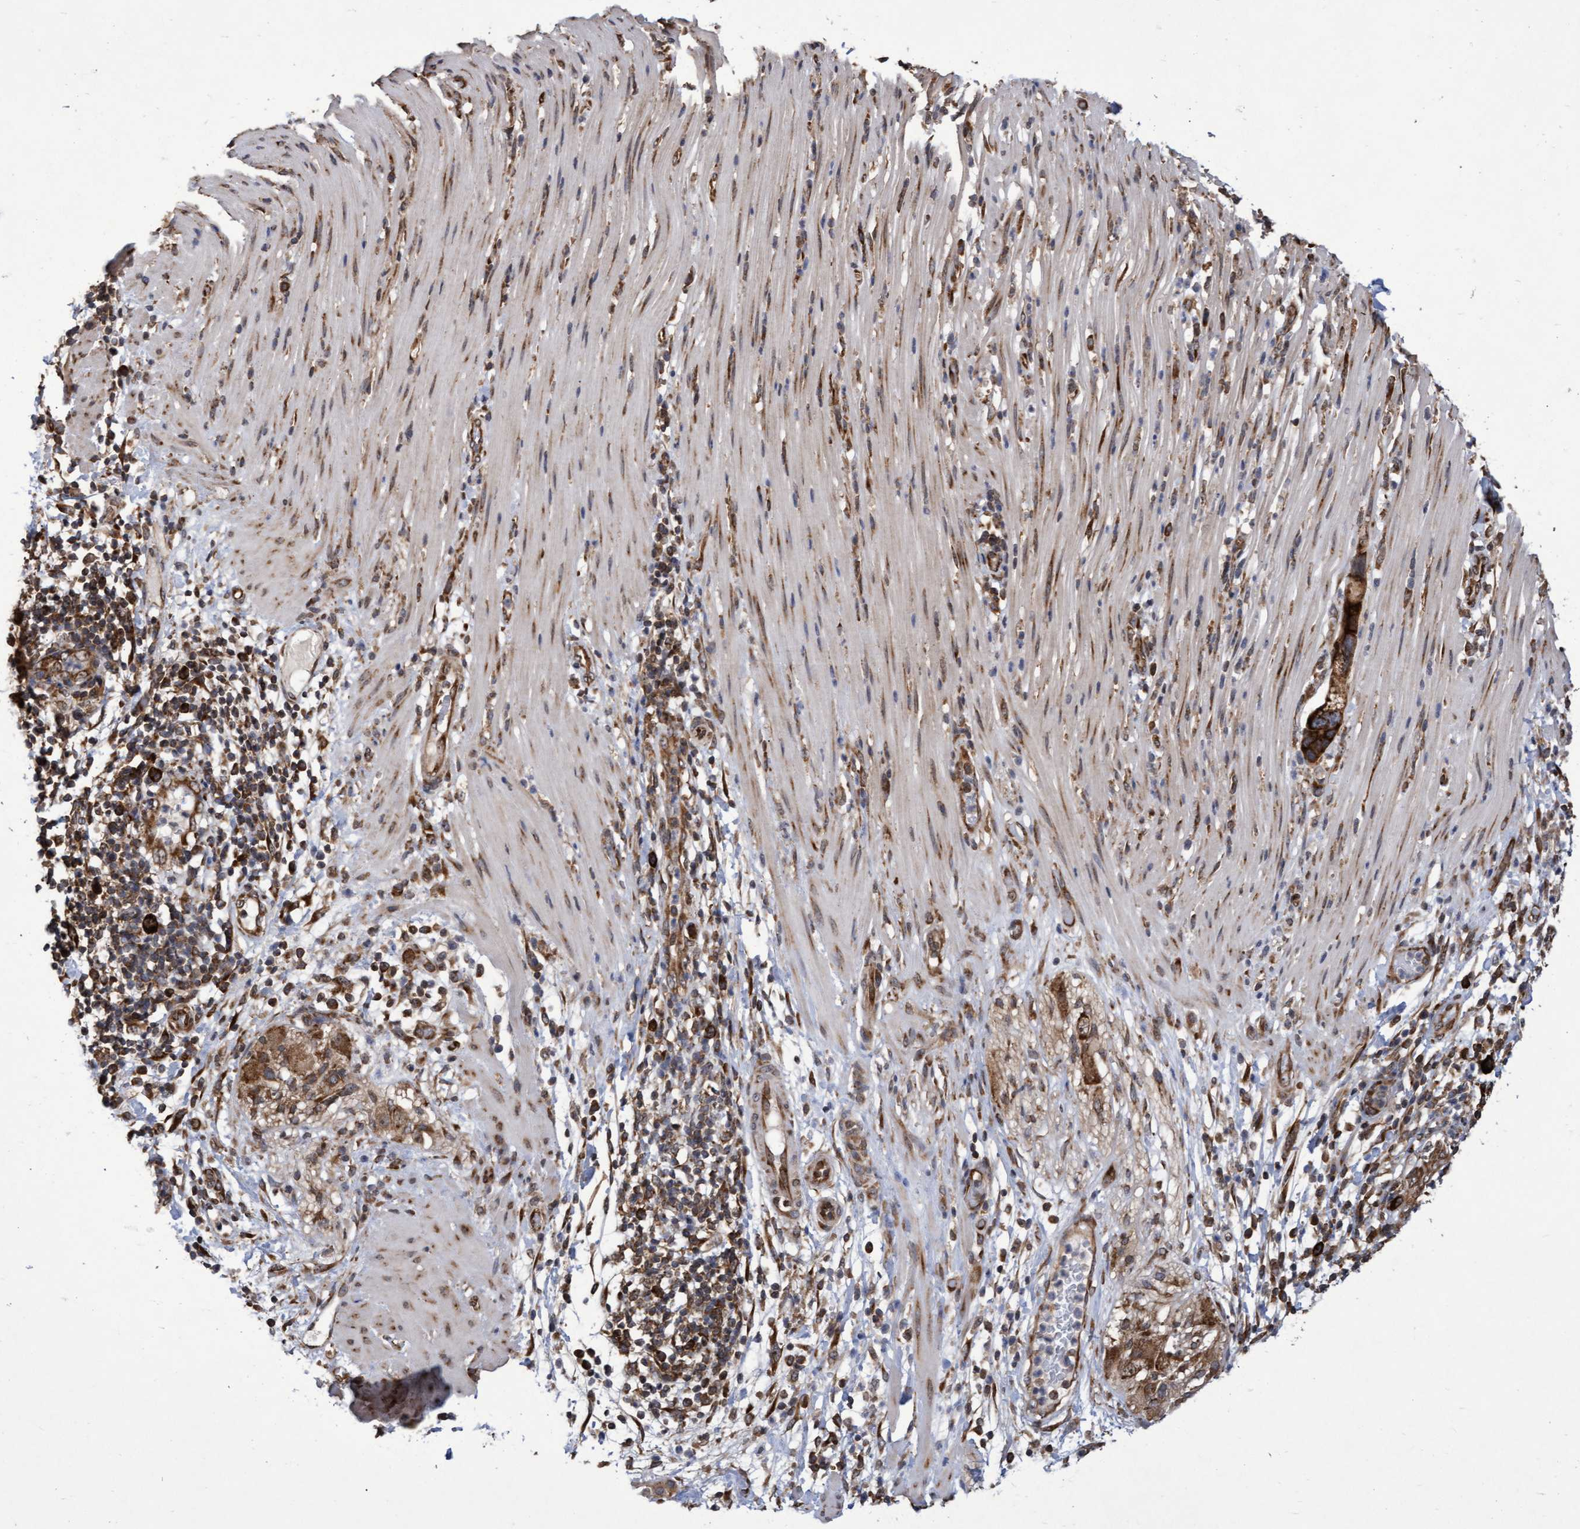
{"staining": {"intensity": "strong", "quantity": ">75%", "location": "cytoplasmic/membranous"}, "tissue": "pancreatic cancer", "cell_type": "Tumor cells", "image_type": "cancer", "snomed": [{"axis": "morphology", "description": "Adenocarcinoma, NOS"}, {"axis": "topography", "description": "Pancreas"}], "caption": "This micrograph exhibits IHC staining of adenocarcinoma (pancreatic), with high strong cytoplasmic/membranous staining in approximately >75% of tumor cells.", "gene": "ABCF2", "patient": {"sex": "female", "age": 71}}